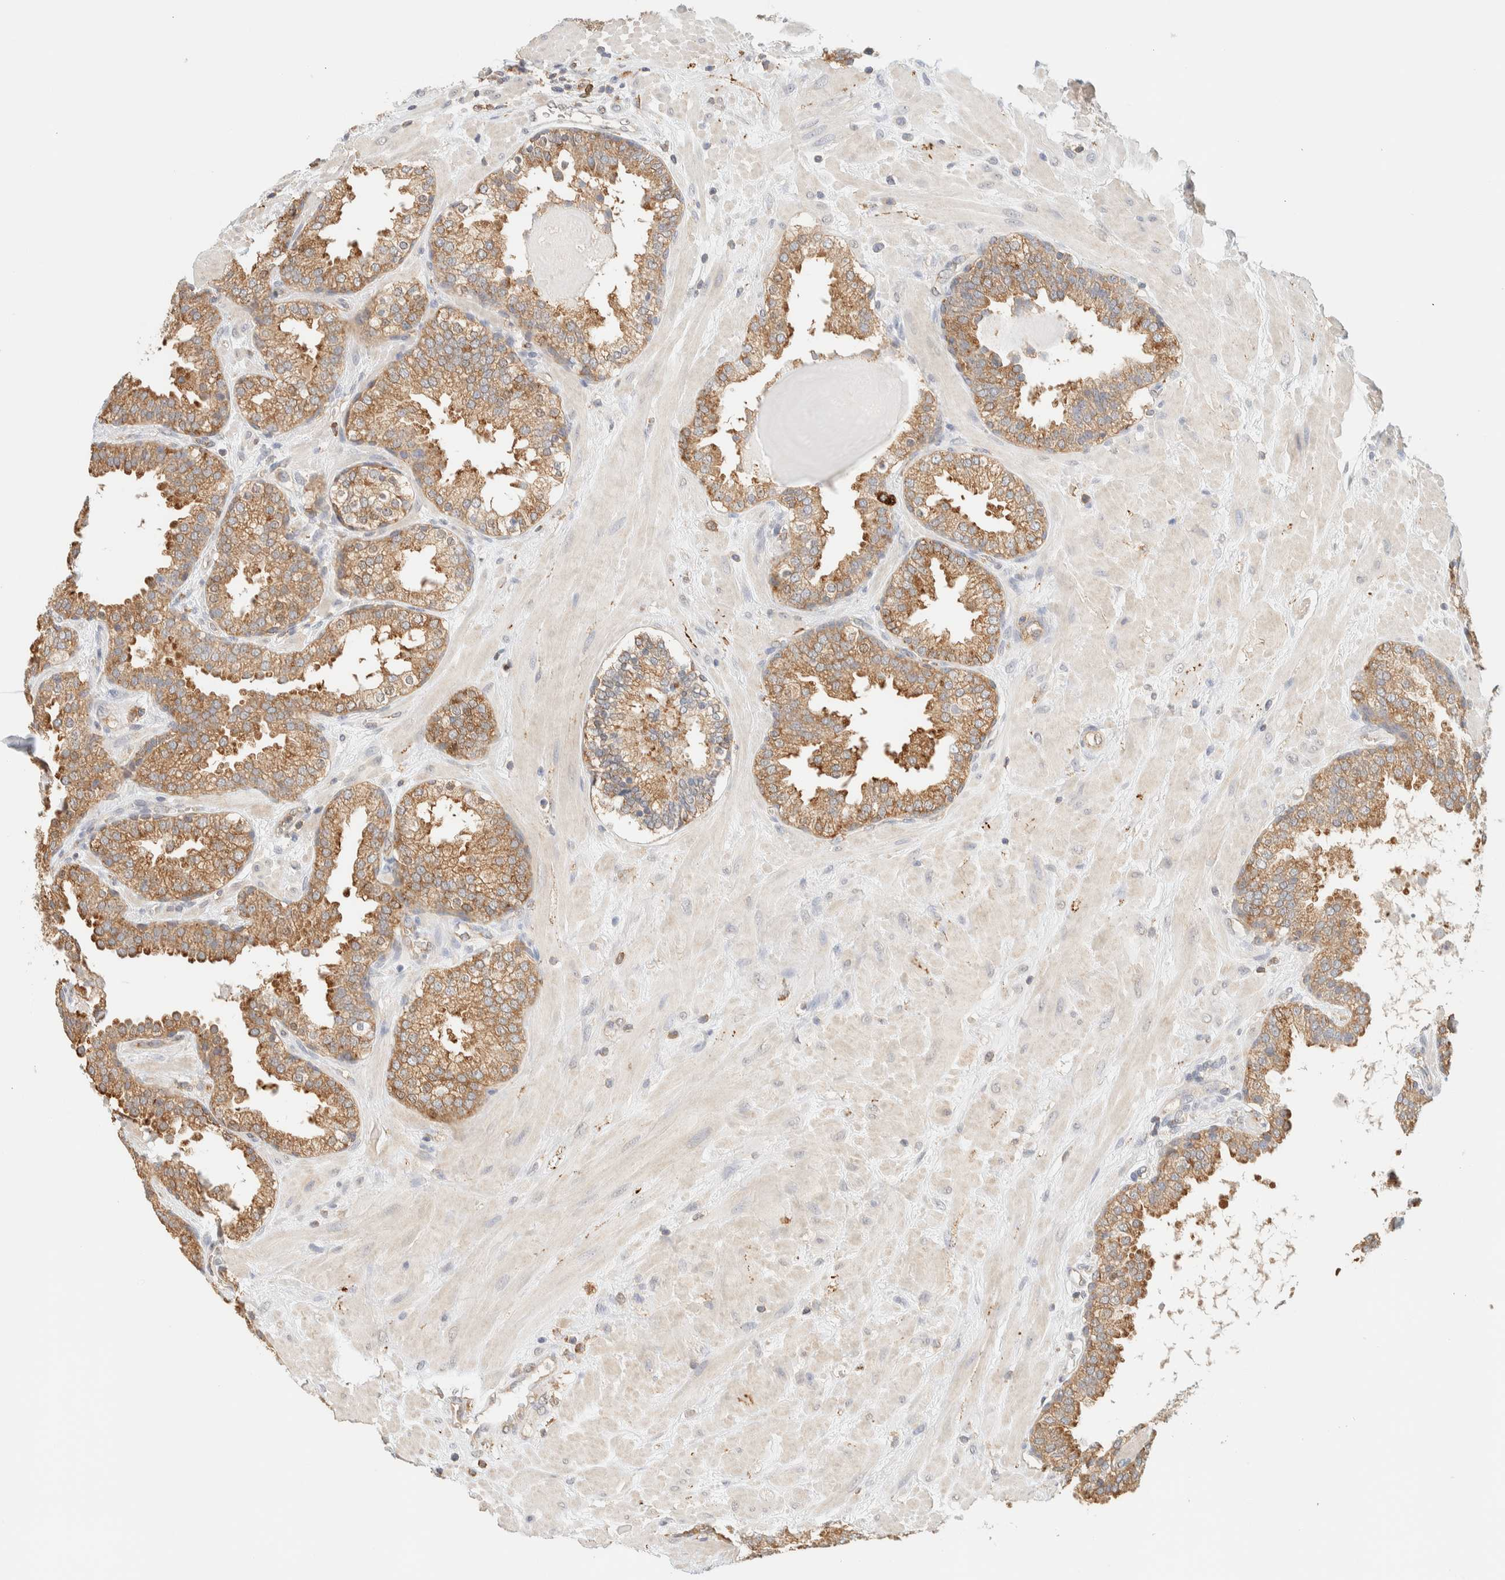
{"staining": {"intensity": "moderate", "quantity": ">75%", "location": "cytoplasmic/membranous"}, "tissue": "prostate", "cell_type": "Glandular cells", "image_type": "normal", "snomed": [{"axis": "morphology", "description": "Normal tissue, NOS"}, {"axis": "topography", "description": "Prostate"}], "caption": "A high-resolution photomicrograph shows immunohistochemistry (IHC) staining of normal prostate, which reveals moderate cytoplasmic/membranous staining in approximately >75% of glandular cells. (DAB IHC with brightfield microscopy, high magnification).", "gene": "TBC1D8B", "patient": {"sex": "male", "age": 51}}